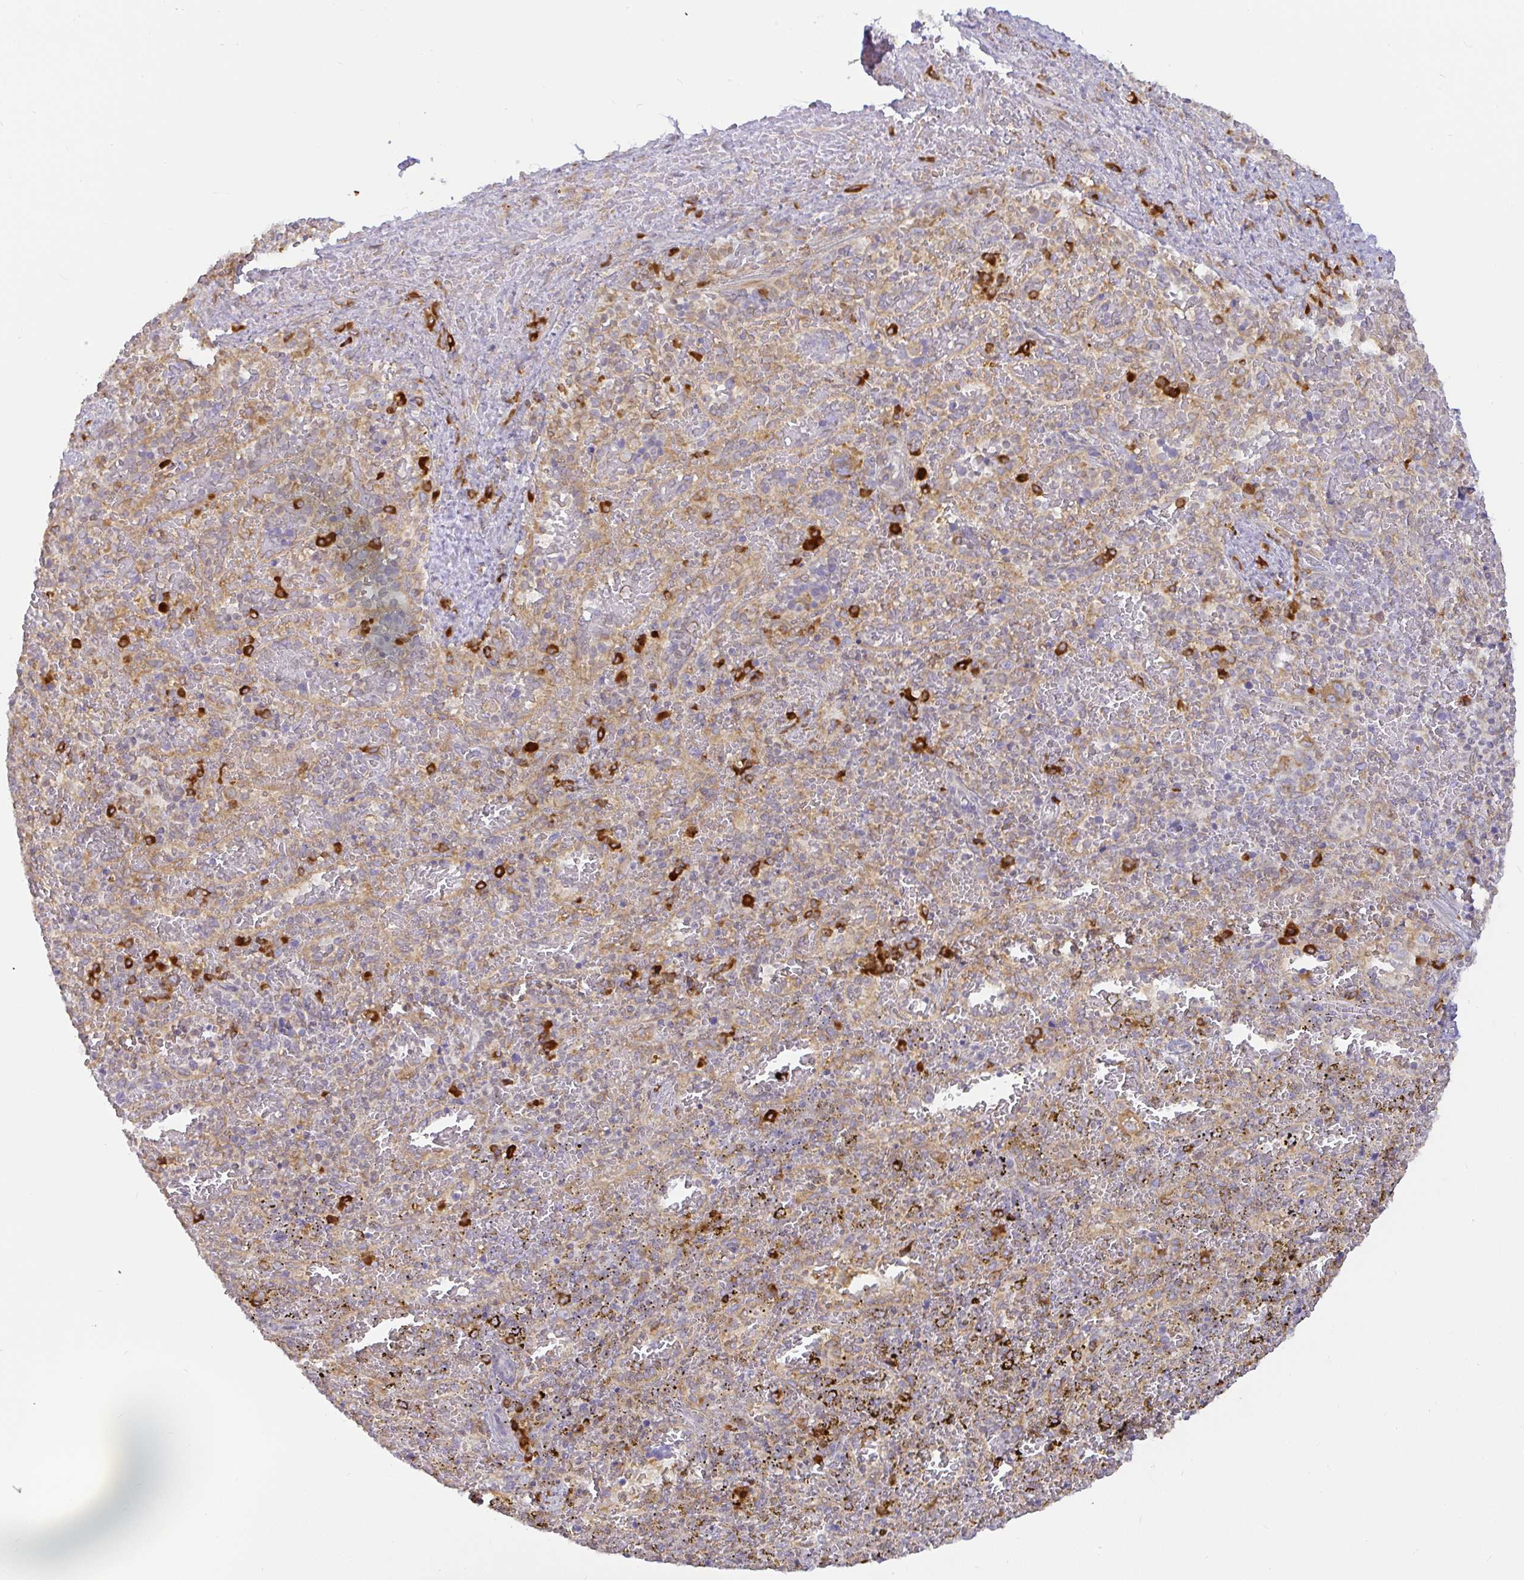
{"staining": {"intensity": "strong", "quantity": "<25%", "location": "cytoplasmic/membranous"}, "tissue": "spleen", "cell_type": "Cells in red pulp", "image_type": "normal", "snomed": [{"axis": "morphology", "description": "Normal tissue, NOS"}, {"axis": "topography", "description": "Spleen"}], "caption": "The histopathology image shows staining of normal spleen, revealing strong cytoplasmic/membranous protein staining (brown color) within cells in red pulp.", "gene": "DERL2", "patient": {"sex": "female", "age": 50}}